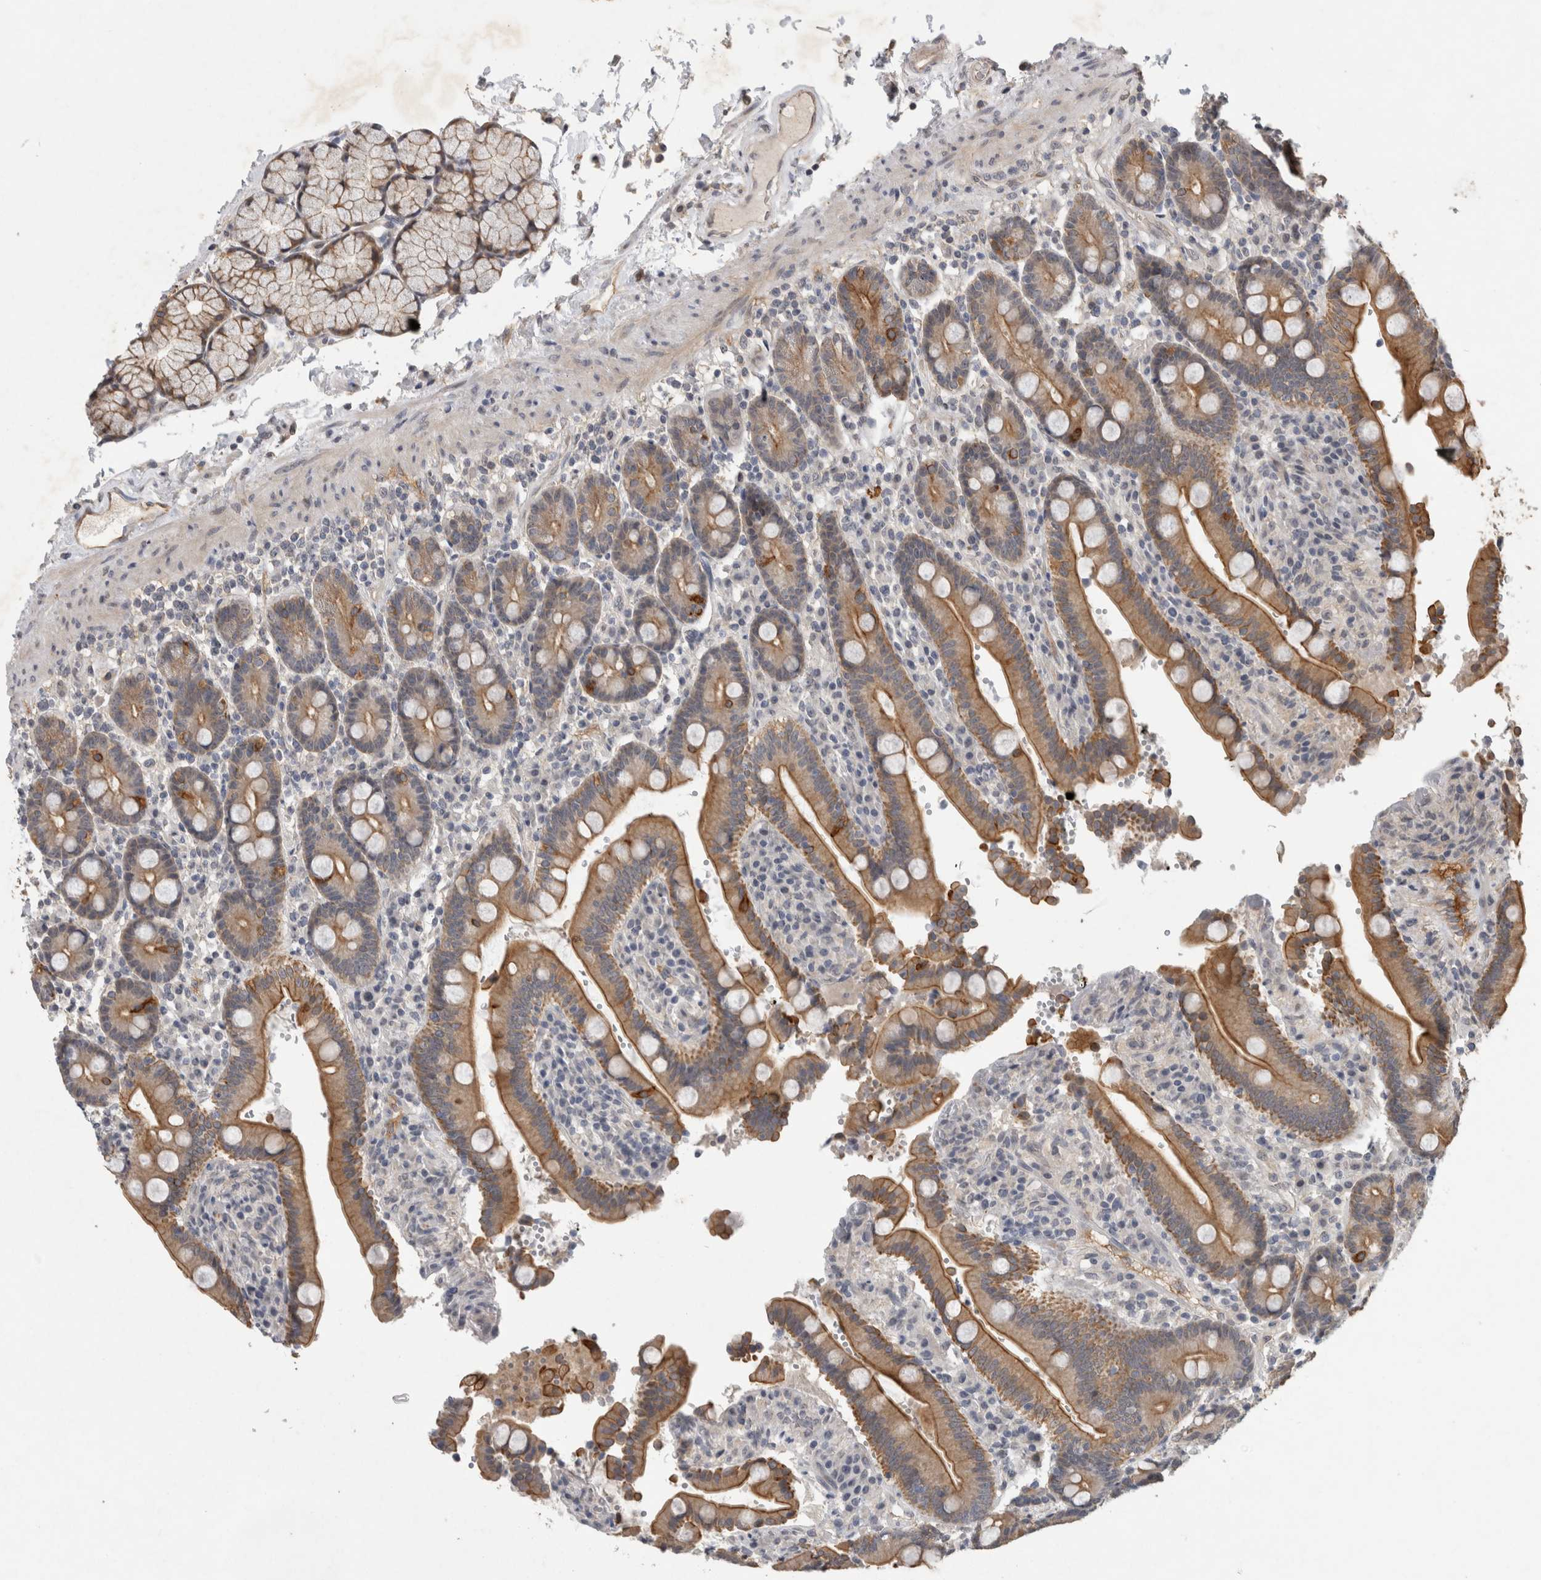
{"staining": {"intensity": "moderate", "quantity": ">75%", "location": "cytoplasmic/membranous"}, "tissue": "duodenum", "cell_type": "Glandular cells", "image_type": "normal", "snomed": [{"axis": "morphology", "description": "Normal tissue, NOS"}, {"axis": "topography", "description": "Small intestine, NOS"}], "caption": "Brown immunohistochemical staining in normal human duodenum reveals moderate cytoplasmic/membranous staining in about >75% of glandular cells. The staining was performed using DAB (3,3'-diaminobenzidine), with brown indicating positive protein expression. Nuclei are stained blue with hematoxylin.", "gene": "RHPN1", "patient": {"sex": "female", "age": 71}}